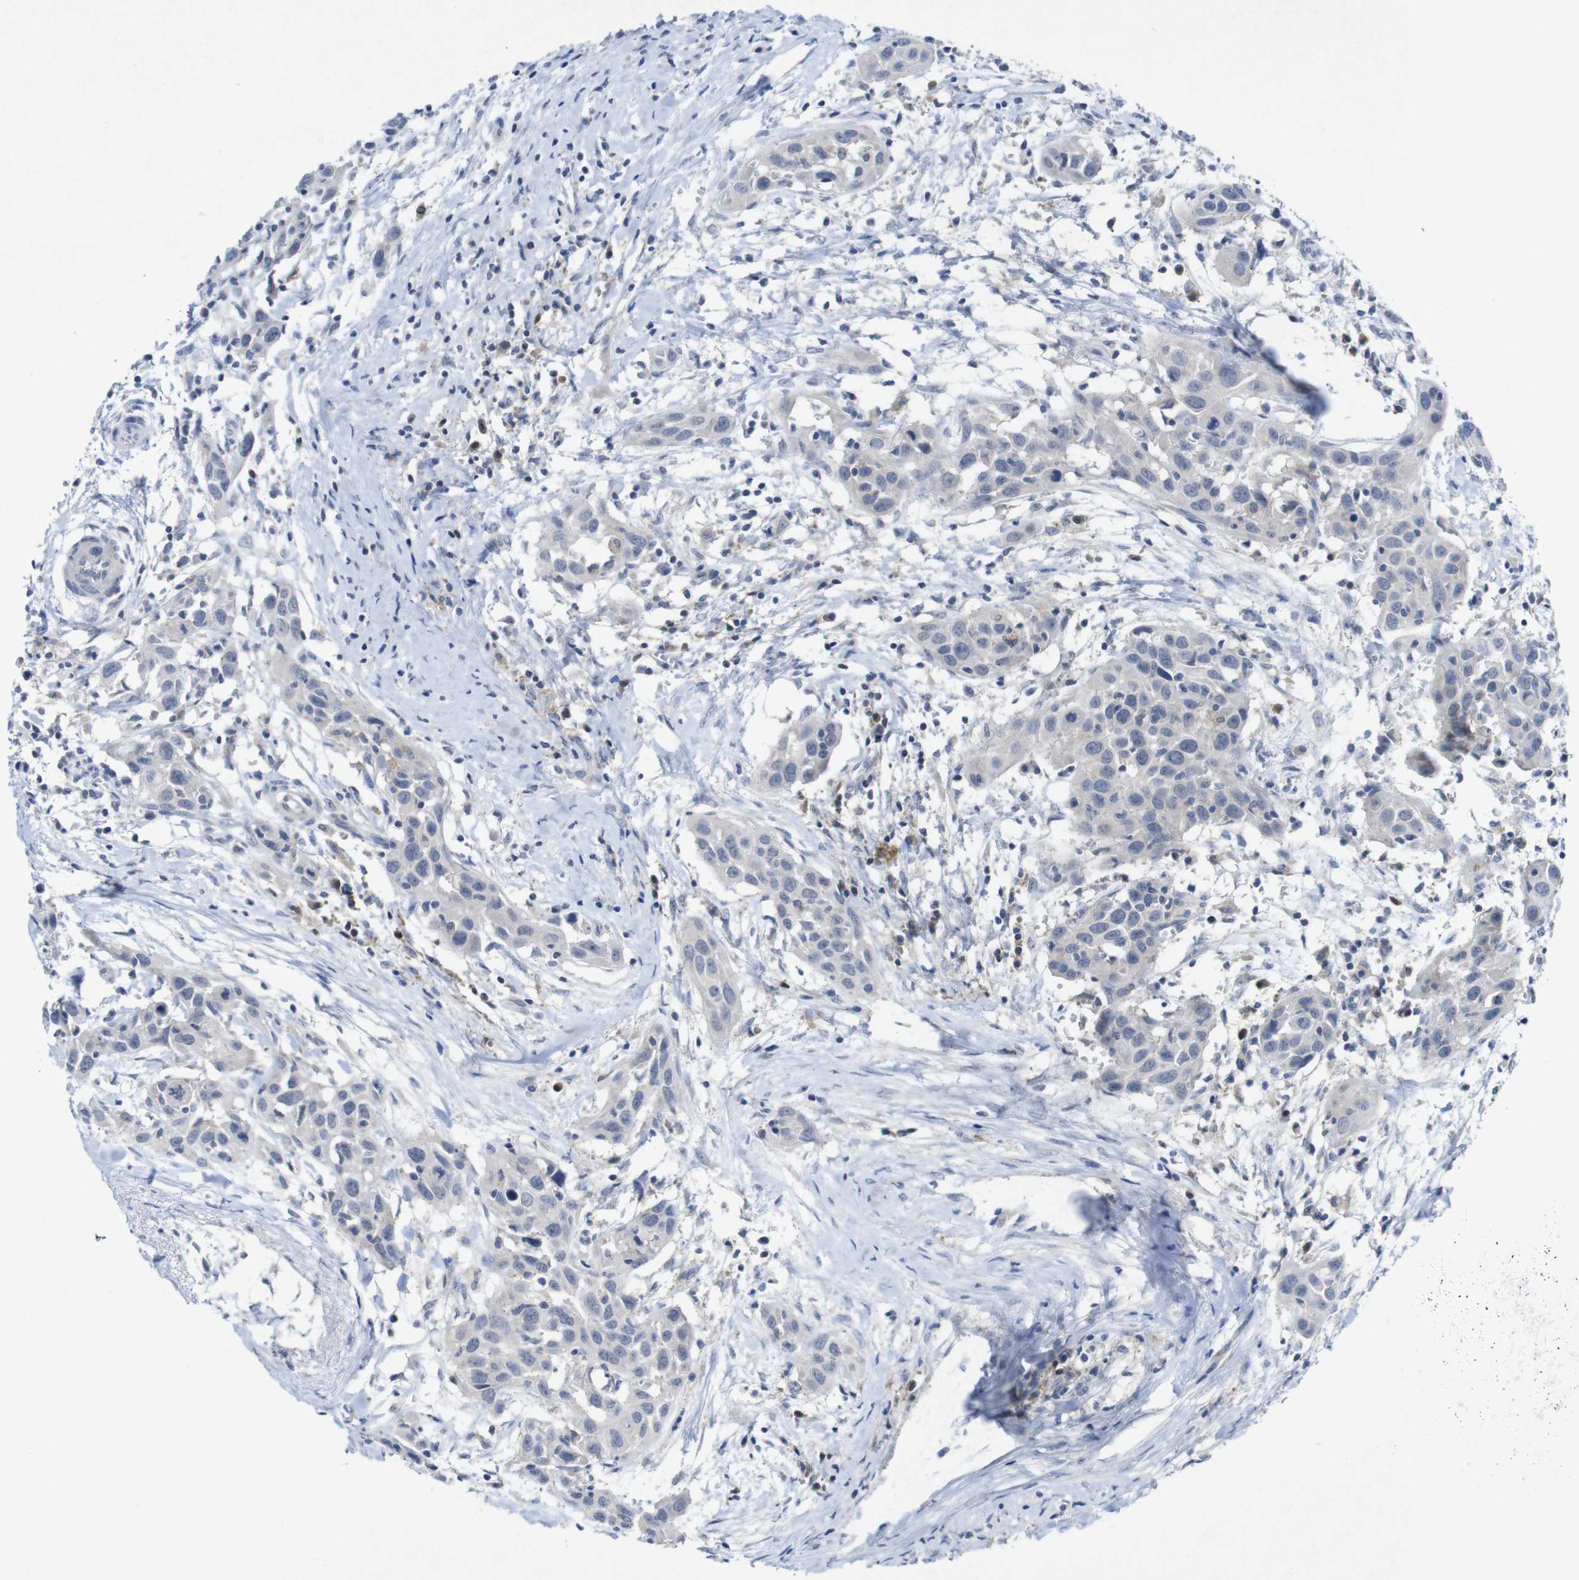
{"staining": {"intensity": "negative", "quantity": "none", "location": "none"}, "tissue": "head and neck cancer", "cell_type": "Tumor cells", "image_type": "cancer", "snomed": [{"axis": "morphology", "description": "Squamous cell carcinoma, NOS"}, {"axis": "topography", "description": "Oral tissue"}, {"axis": "topography", "description": "Head-Neck"}], "caption": "High power microscopy micrograph of an immunohistochemistry (IHC) image of head and neck squamous cell carcinoma, revealing no significant expression in tumor cells. The staining is performed using DAB (3,3'-diaminobenzidine) brown chromogen with nuclei counter-stained in using hematoxylin.", "gene": "SLAMF7", "patient": {"sex": "female", "age": 50}}